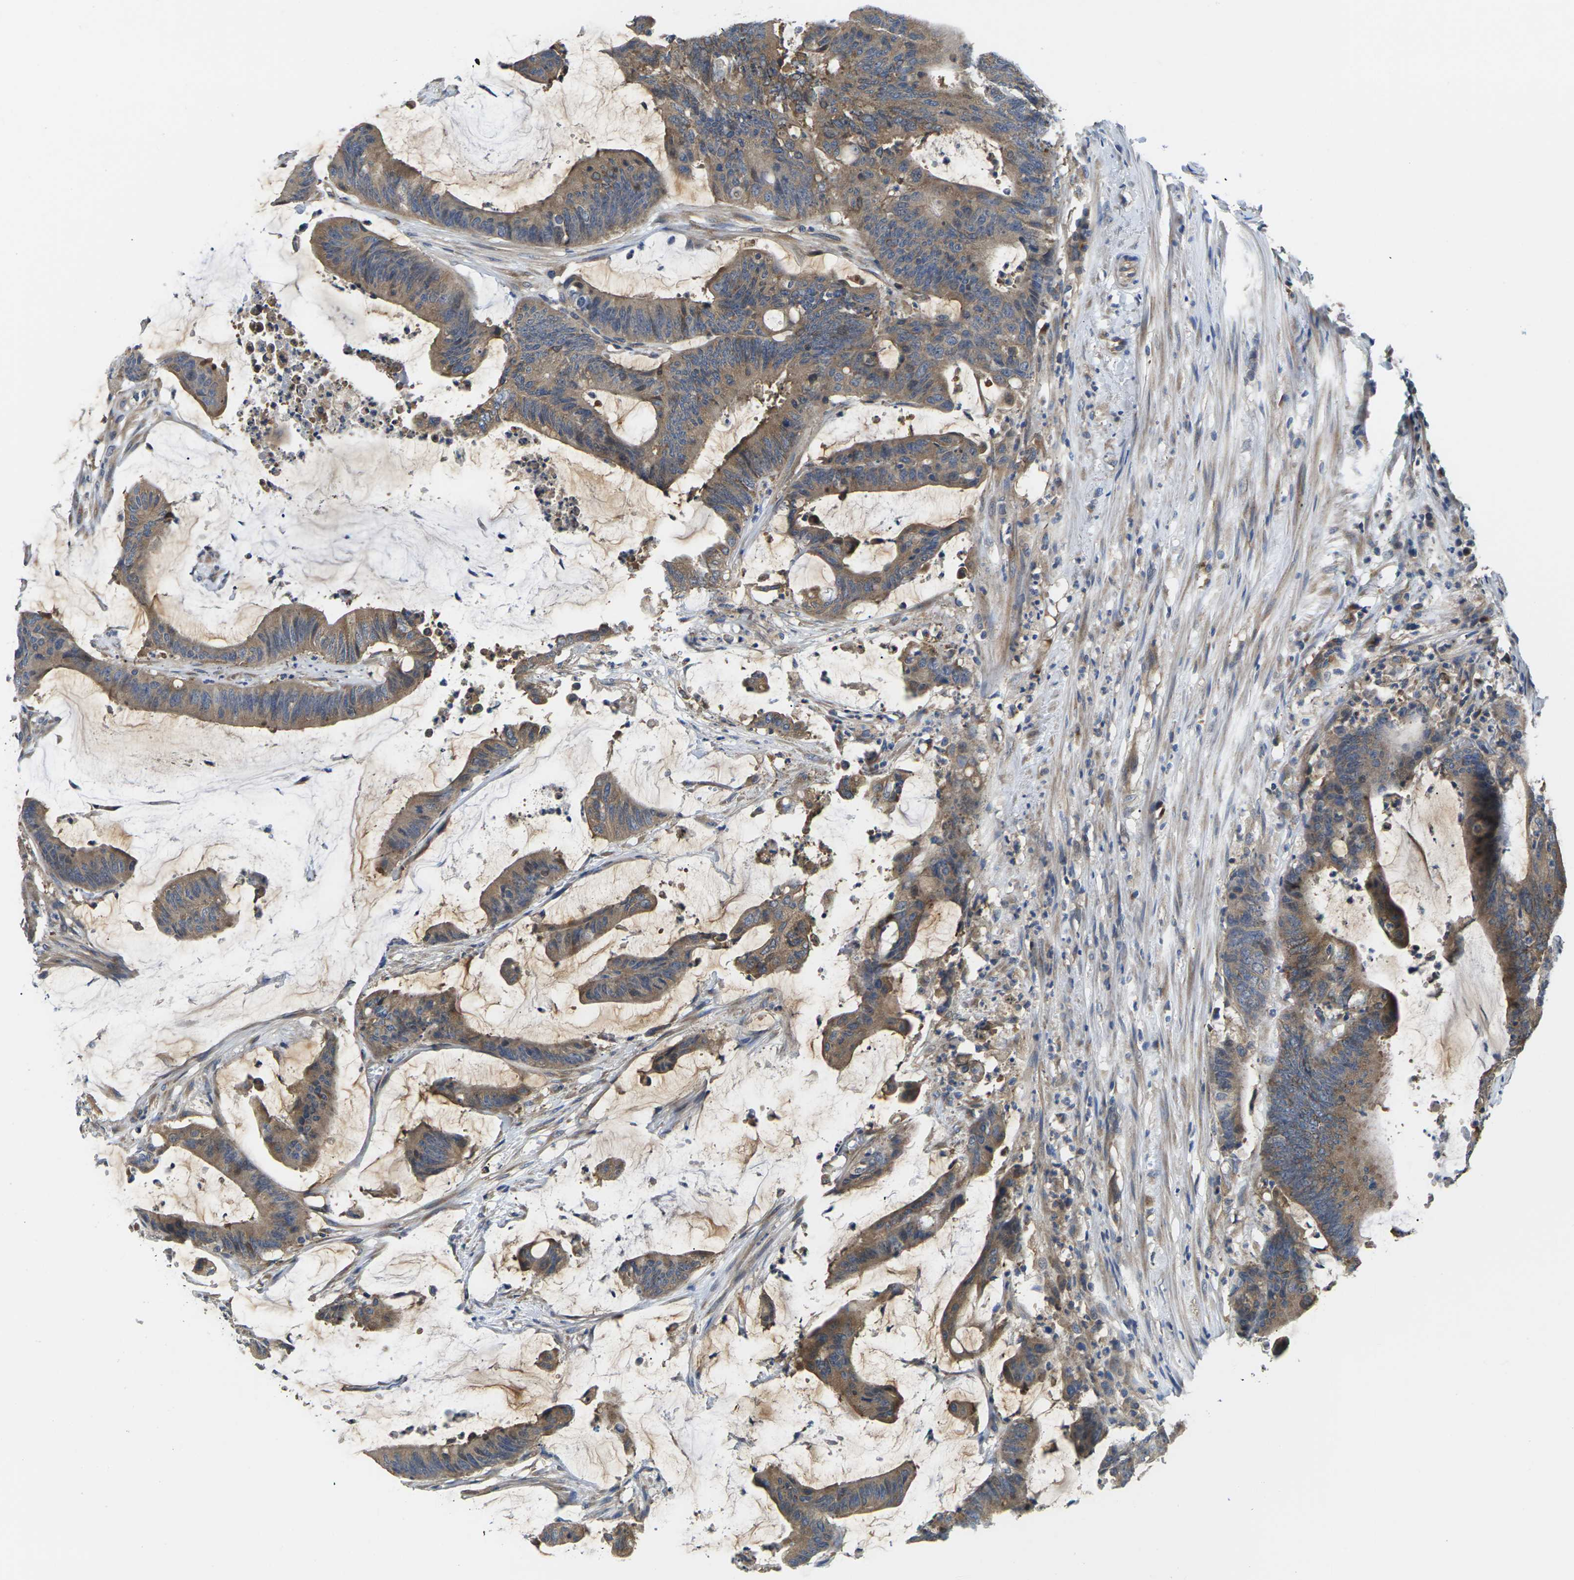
{"staining": {"intensity": "moderate", "quantity": ">75%", "location": "cytoplasmic/membranous"}, "tissue": "colorectal cancer", "cell_type": "Tumor cells", "image_type": "cancer", "snomed": [{"axis": "morphology", "description": "Adenocarcinoma, NOS"}, {"axis": "topography", "description": "Rectum"}], "caption": "A brown stain labels moderate cytoplasmic/membranous staining of a protein in colorectal cancer tumor cells.", "gene": "TMCC2", "patient": {"sex": "female", "age": 66}}